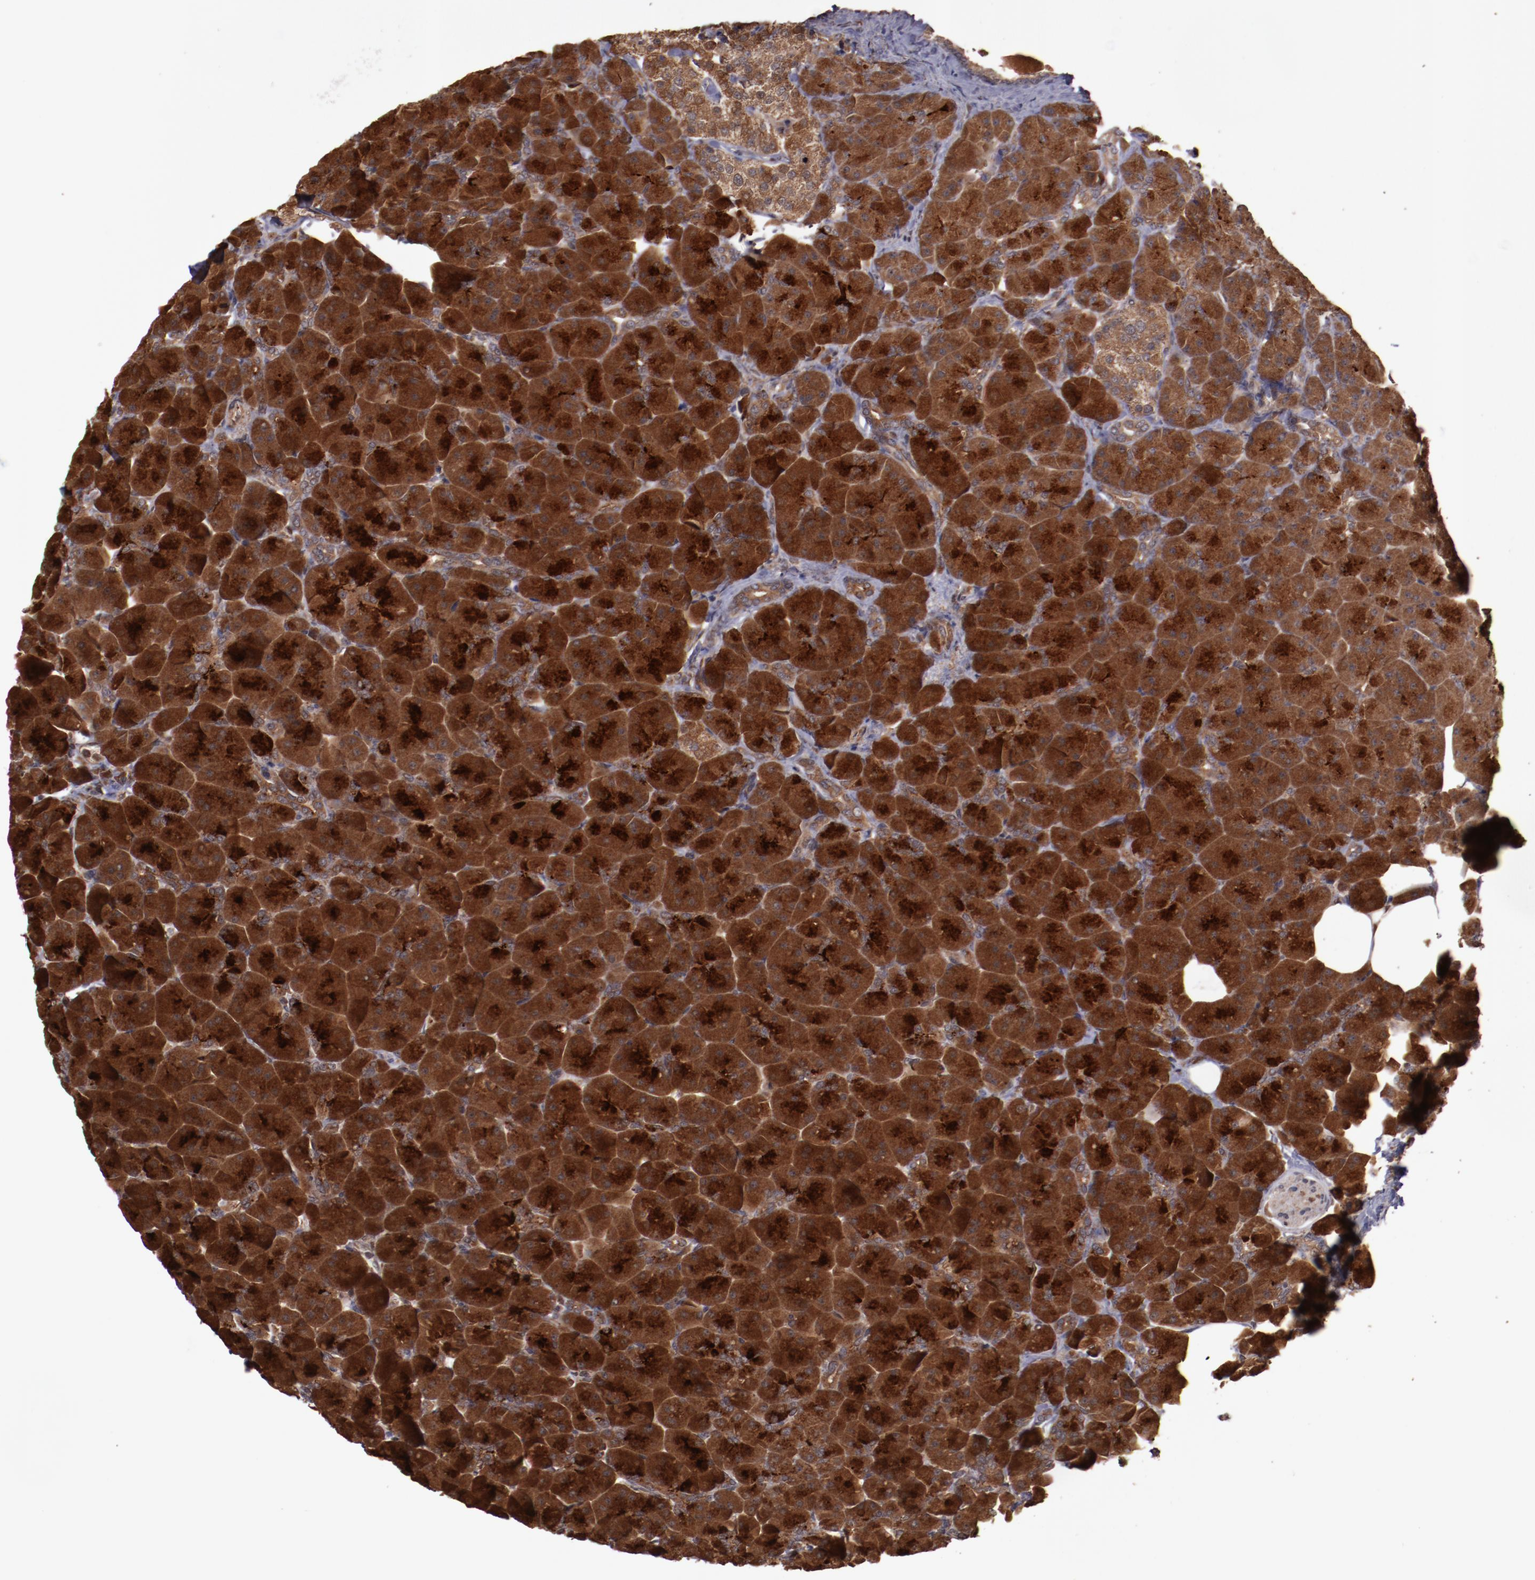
{"staining": {"intensity": "strong", "quantity": ">75%", "location": "cytoplasmic/membranous"}, "tissue": "pancreas", "cell_type": "Exocrine glandular cells", "image_type": "normal", "snomed": [{"axis": "morphology", "description": "Normal tissue, NOS"}, {"axis": "topography", "description": "Pancreas"}], "caption": "This micrograph shows immunohistochemistry staining of unremarkable human pancreas, with high strong cytoplasmic/membranous positivity in approximately >75% of exocrine glandular cells.", "gene": "TXNDC16", "patient": {"sex": "male", "age": 66}}